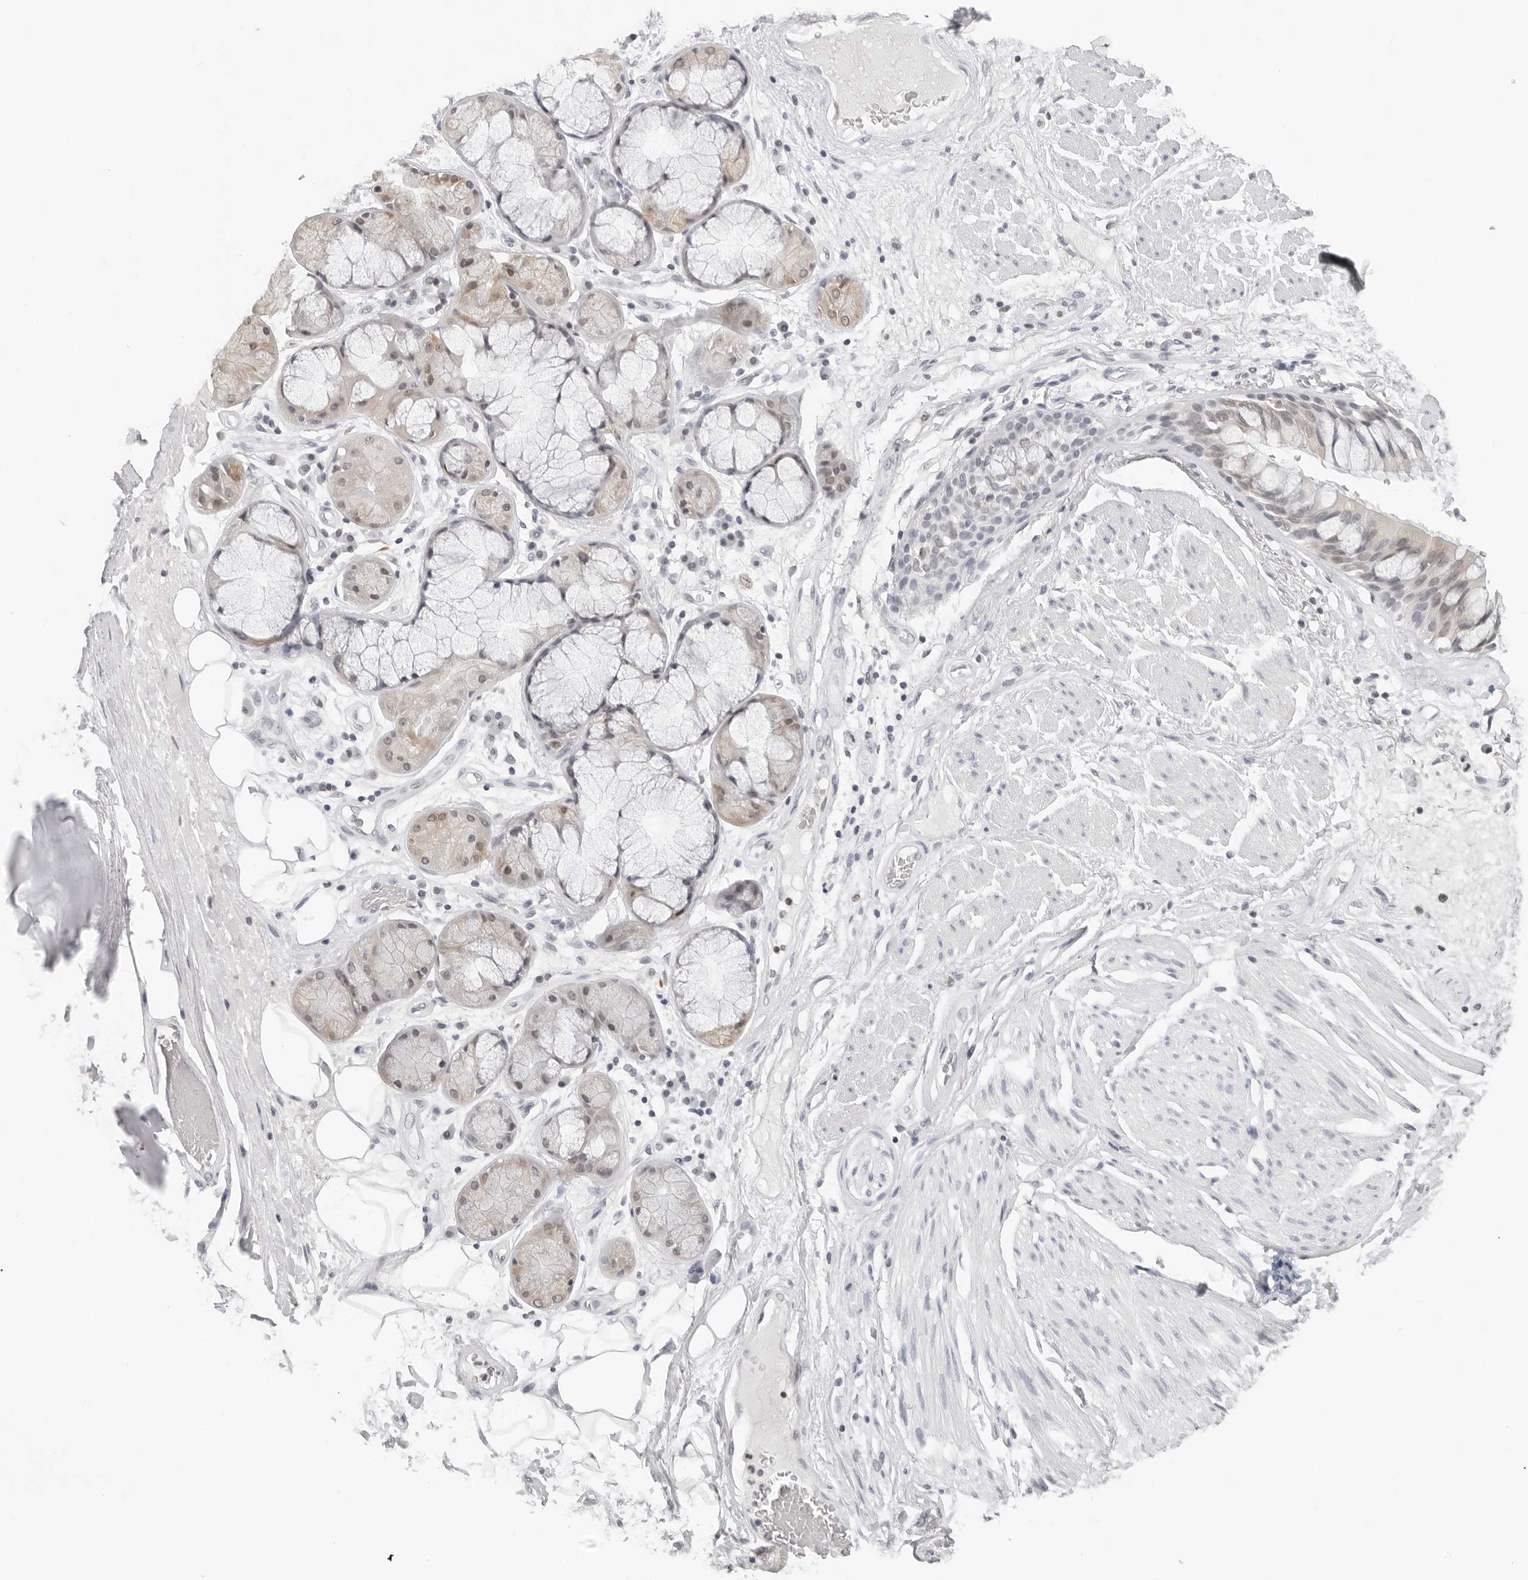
{"staining": {"intensity": "negative", "quantity": "none", "location": "none"}, "tissue": "adipose tissue", "cell_type": "Adipocytes", "image_type": "normal", "snomed": [{"axis": "morphology", "description": "Normal tissue, NOS"}, {"axis": "topography", "description": "Bronchus"}], "caption": "Immunohistochemistry (IHC) micrograph of benign adipose tissue: human adipose tissue stained with DAB exhibits no significant protein expression in adipocytes. (Immunohistochemistry, brightfield microscopy, high magnification).", "gene": "FLG2", "patient": {"sex": "male", "age": 66}}